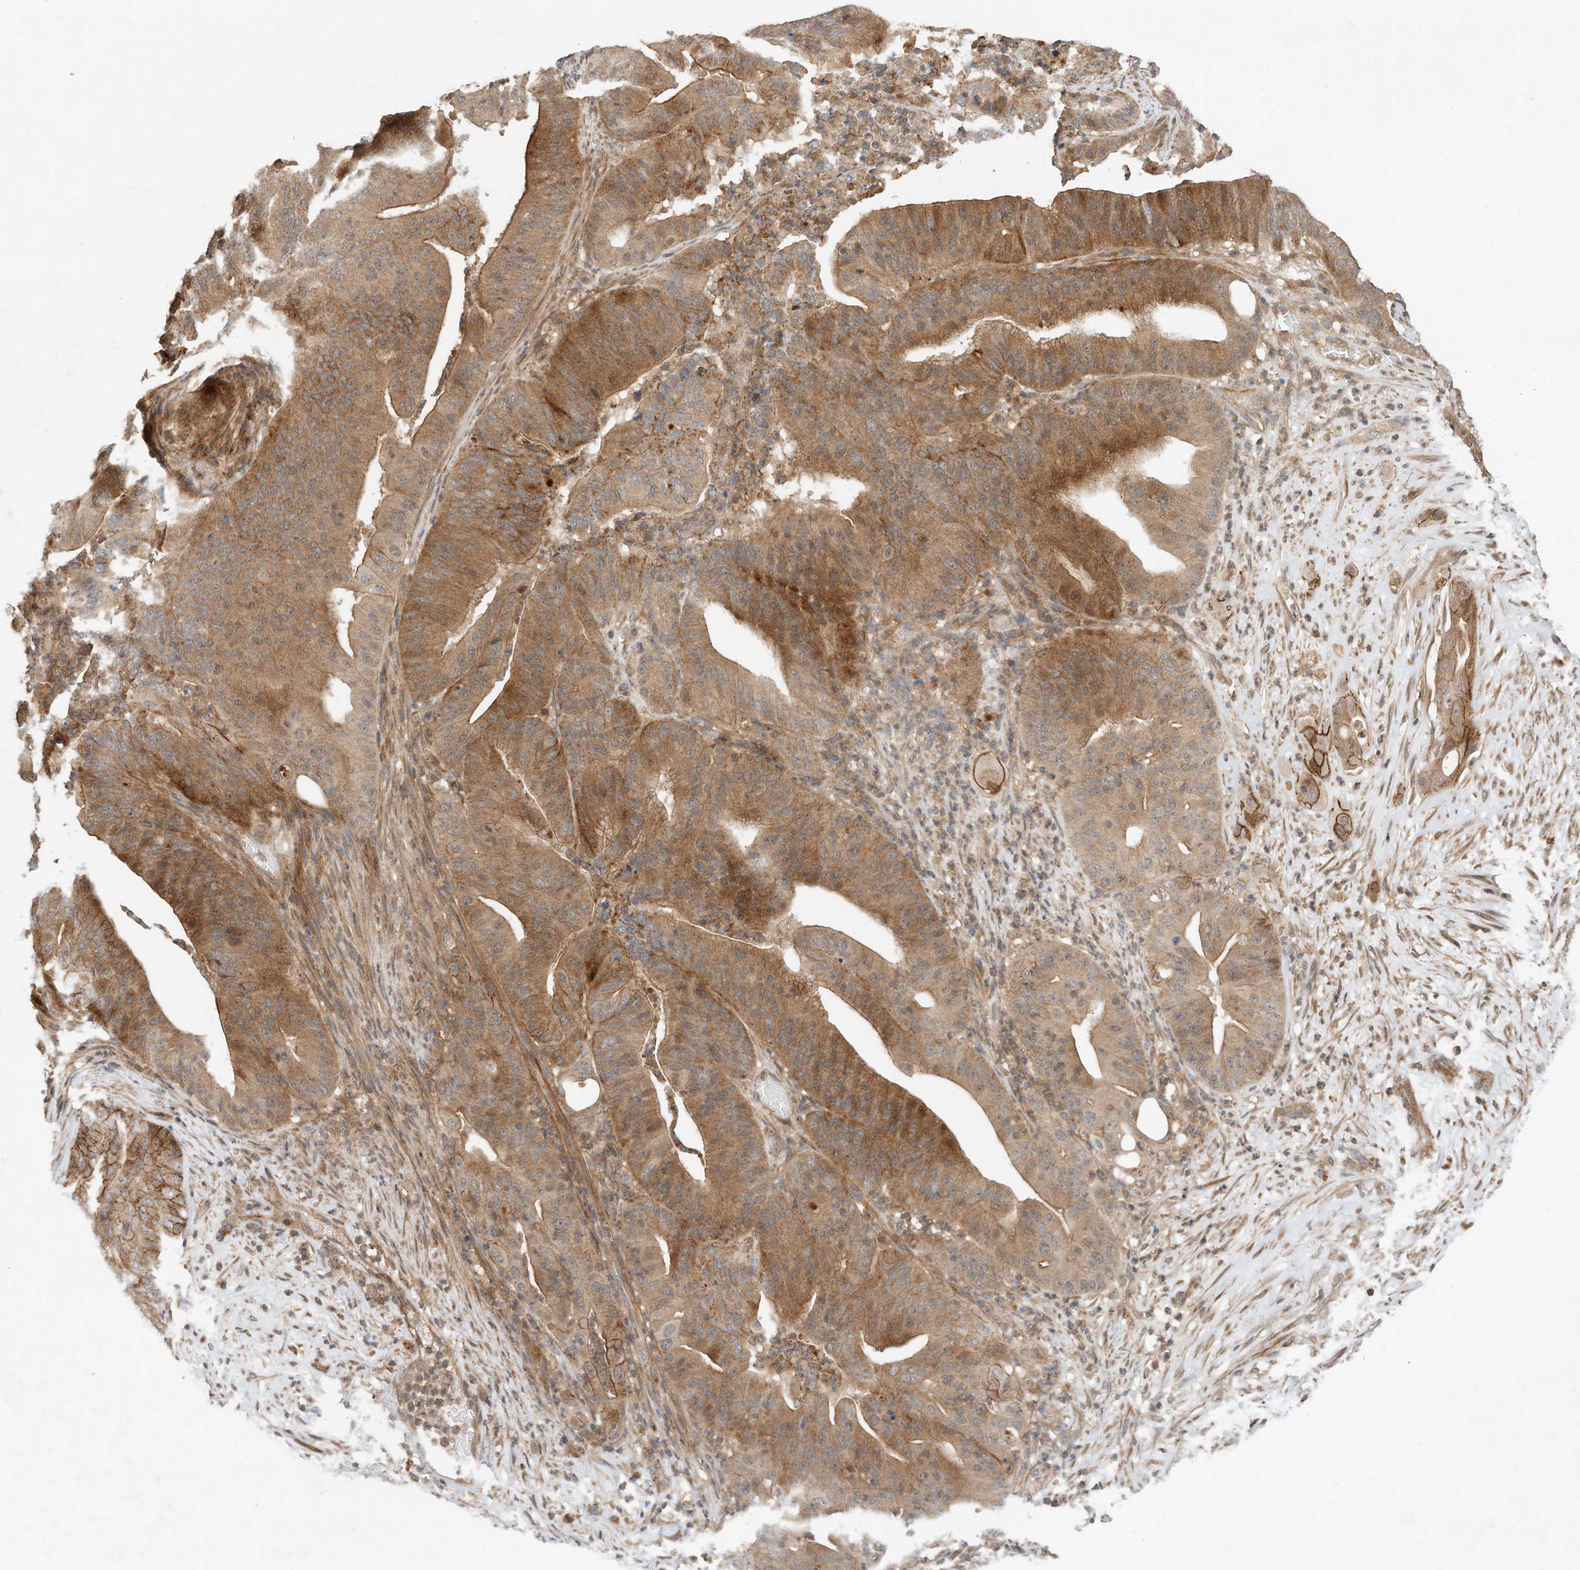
{"staining": {"intensity": "moderate", "quantity": ">75%", "location": "cytoplasmic/membranous"}, "tissue": "pancreatic cancer", "cell_type": "Tumor cells", "image_type": "cancer", "snomed": [{"axis": "morphology", "description": "Adenocarcinoma, NOS"}, {"axis": "topography", "description": "Pancreas"}], "caption": "Moderate cytoplasmic/membranous expression is present in about >75% of tumor cells in adenocarcinoma (pancreatic).", "gene": "CPAMD8", "patient": {"sex": "female", "age": 77}}